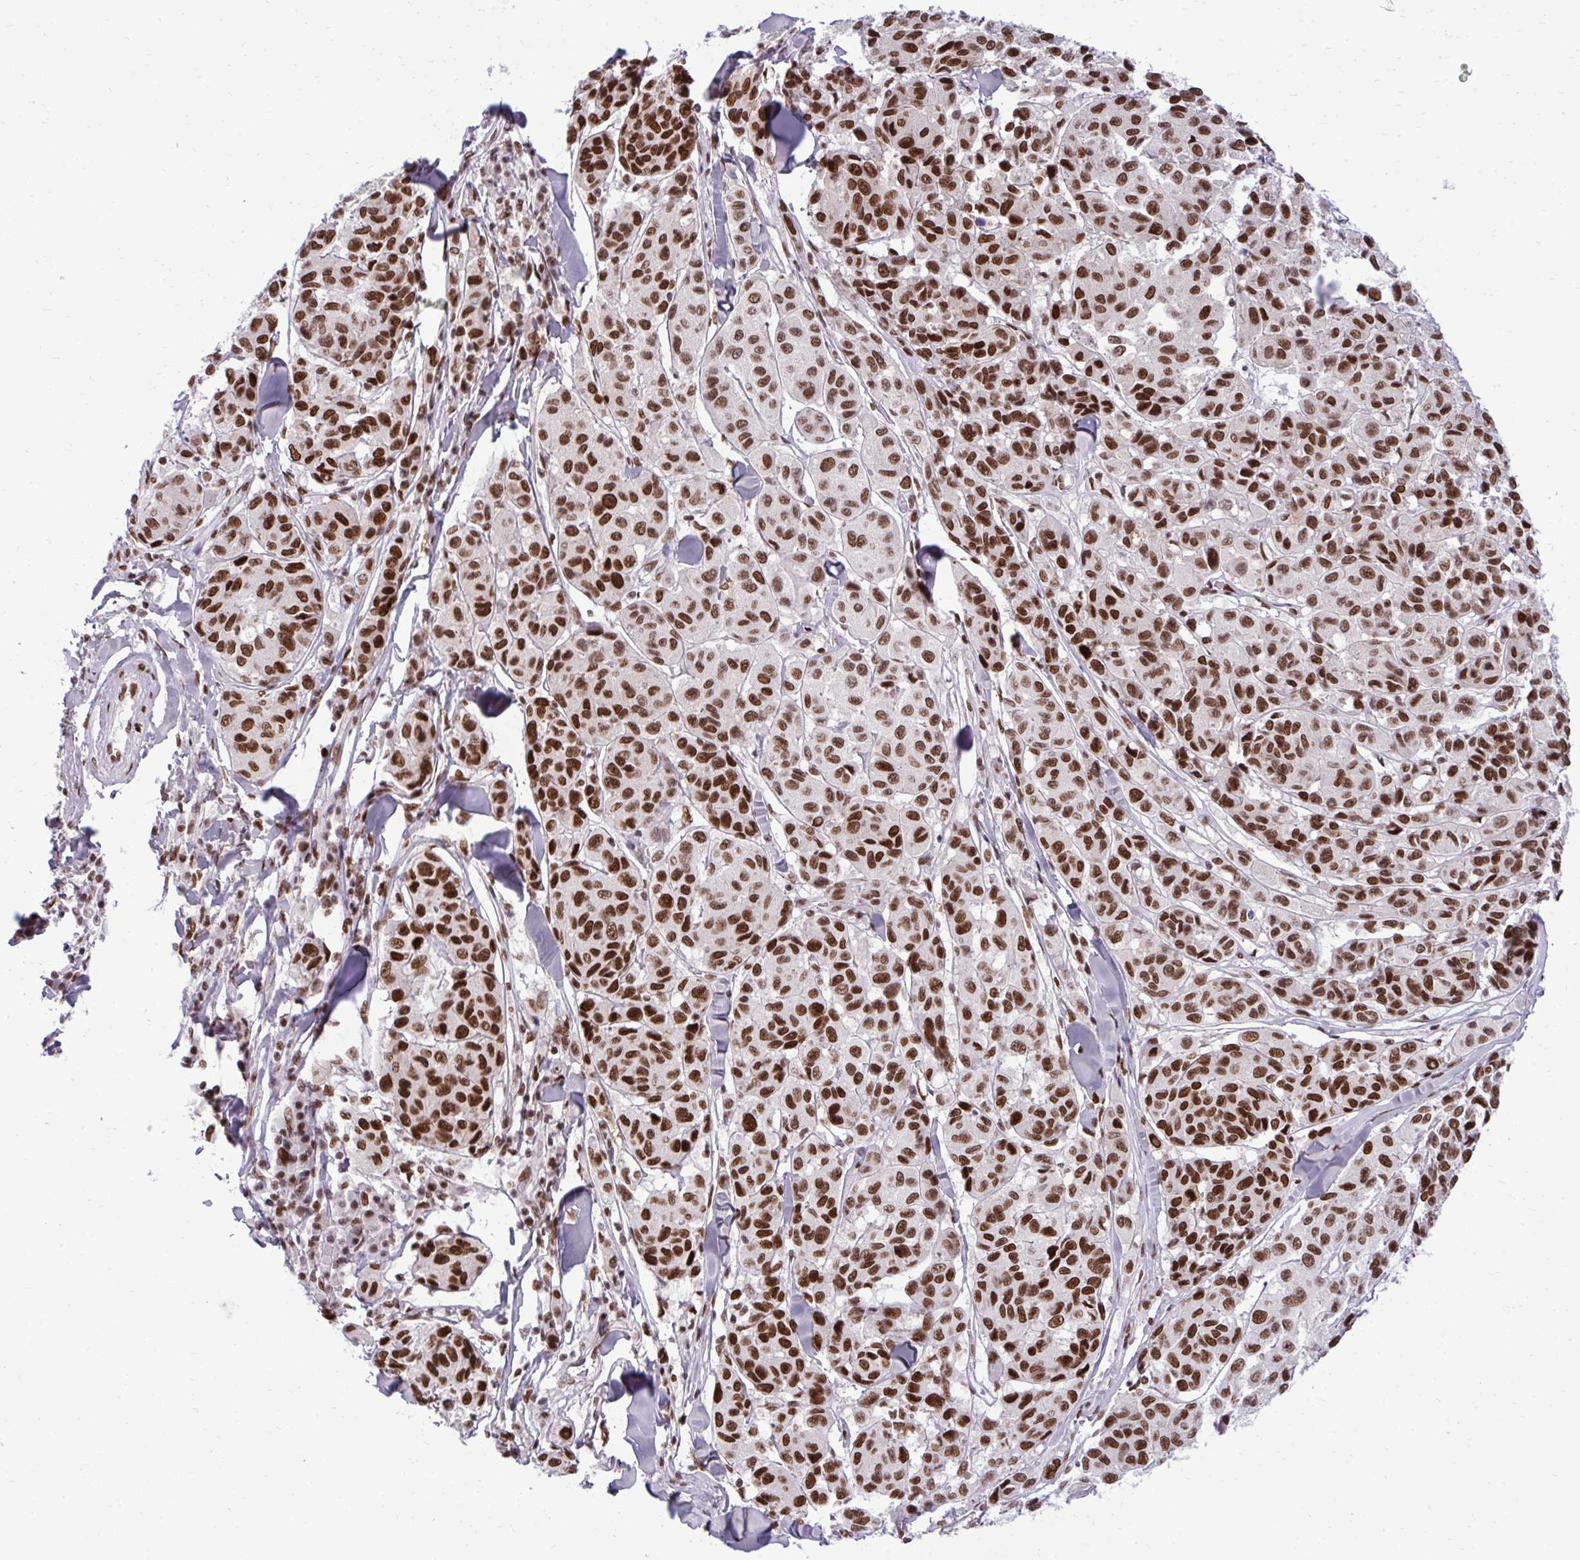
{"staining": {"intensity": "strong", "quantity": ">75%", "location": "nuclear"}, "tissue": "melanoma", "cell_type": "Tumor cells", "image_type": "cancer", "snomed": [{"axis": "morphology", "description": "Malignant melanoma, NOS"}, {"axis": "topography", "description": "Skin"}], "caption": "Malignant melanoma was stained to show a protein in brown. There is high levels of strong nuclear expression in about >75% of tumor cells. The staining was performed using DAB, with brown indicating positive protein expression. Nuclei are stained blue with hematoxylin.", "gene": "CDYL", "patient": {"sex": "female", "age": 66}}